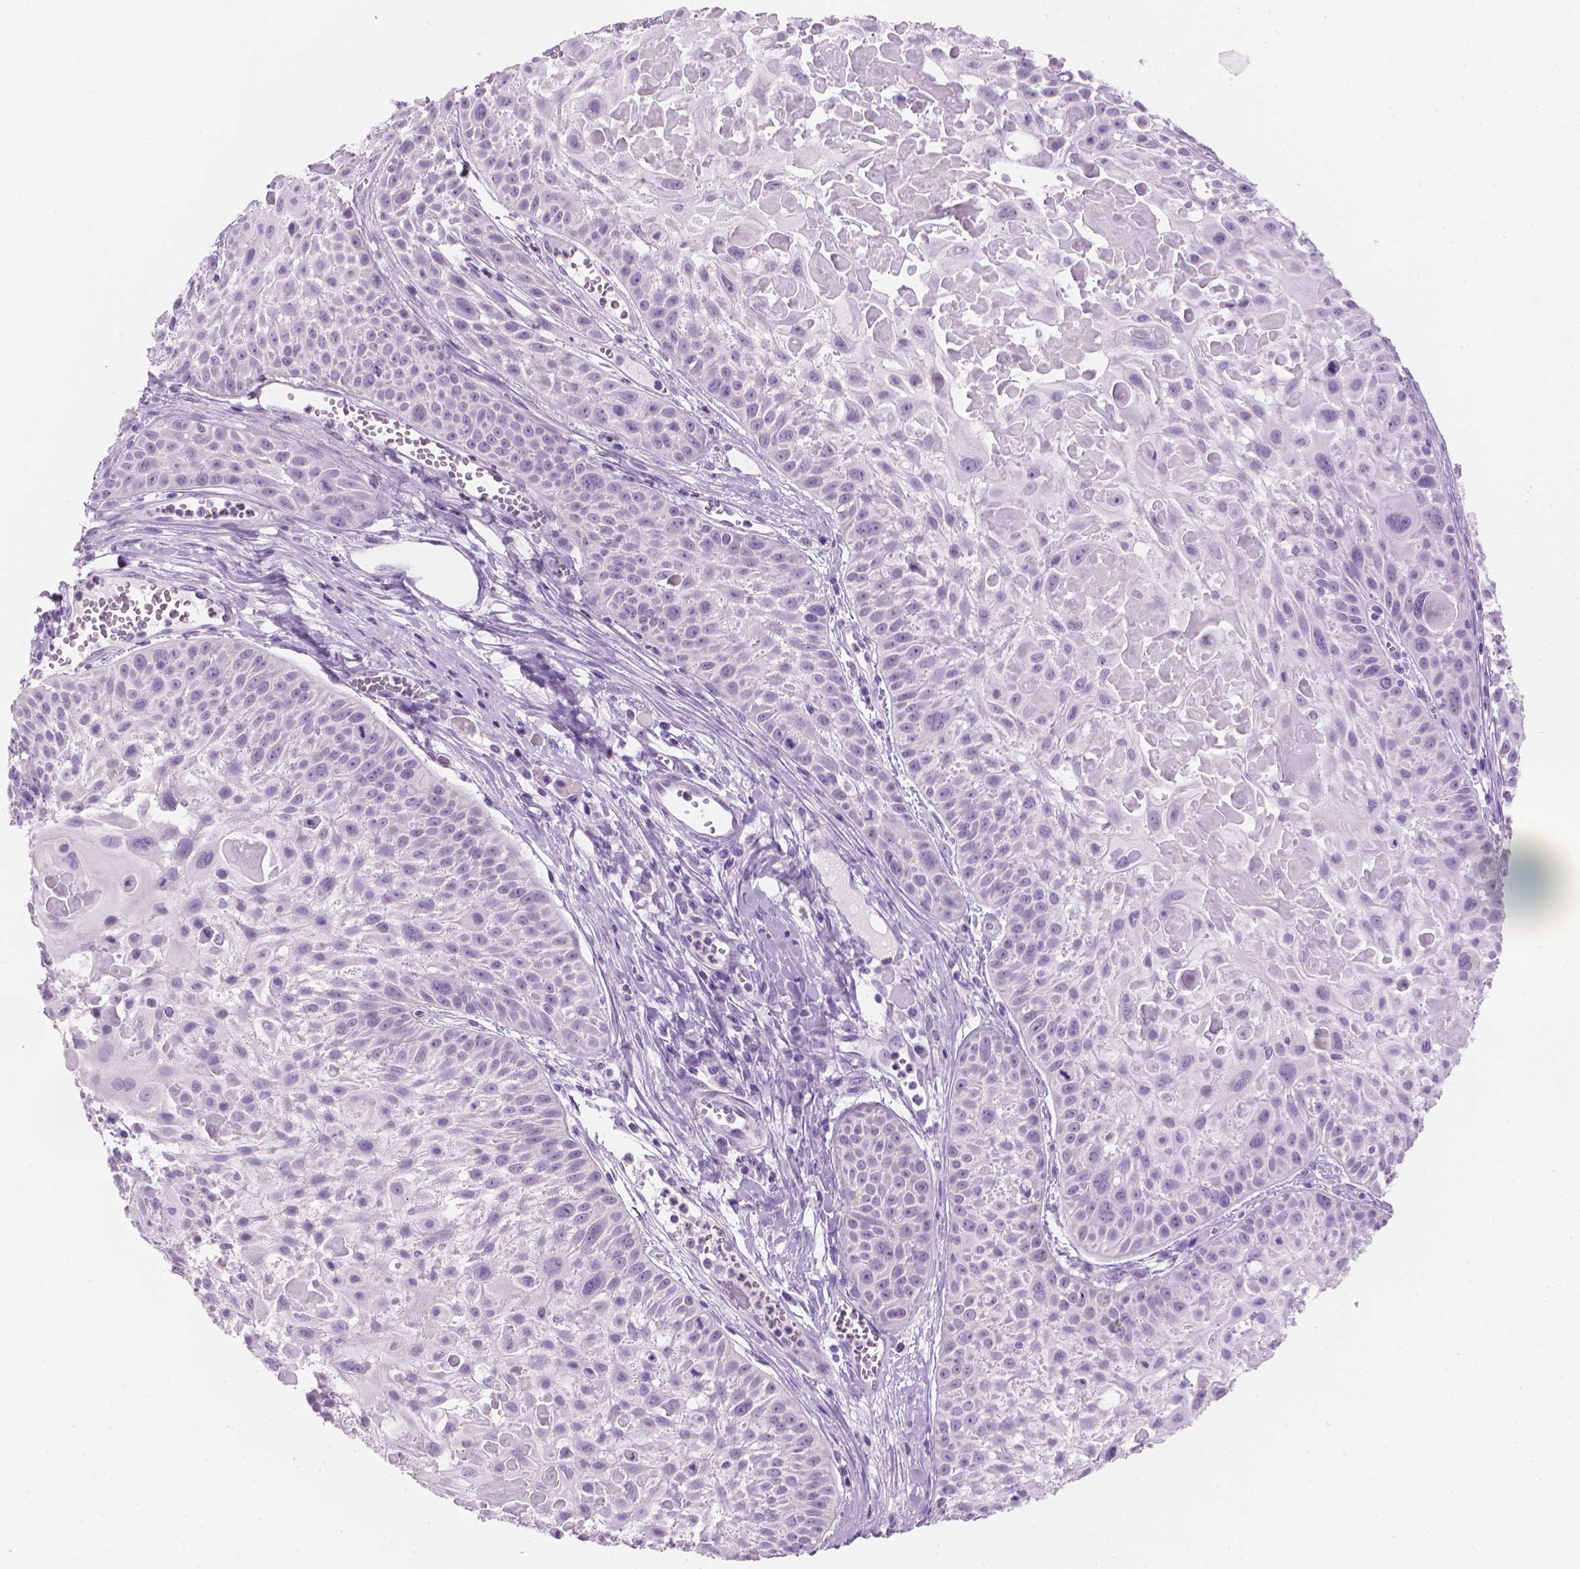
{"staining": {"intensity": "negative", "quantity": "none", "location": "none"}, "tissue": "skin cancer", "cell_type": "Tumor cells", "image_type": "cancer", "snomed": [{"axis": "morphology", "description": "Squamous cell carcinoma, NOS"}, {"axis": "topography", "description": "Skin"}, {"axis": "topography", "description": "Anal"}], "caption": "Human skin cancer stained for a protein using IHC reveals no expression in tumor cells.", "gene": "TTC29", "patient": {"sex": "female", "age": 75}}